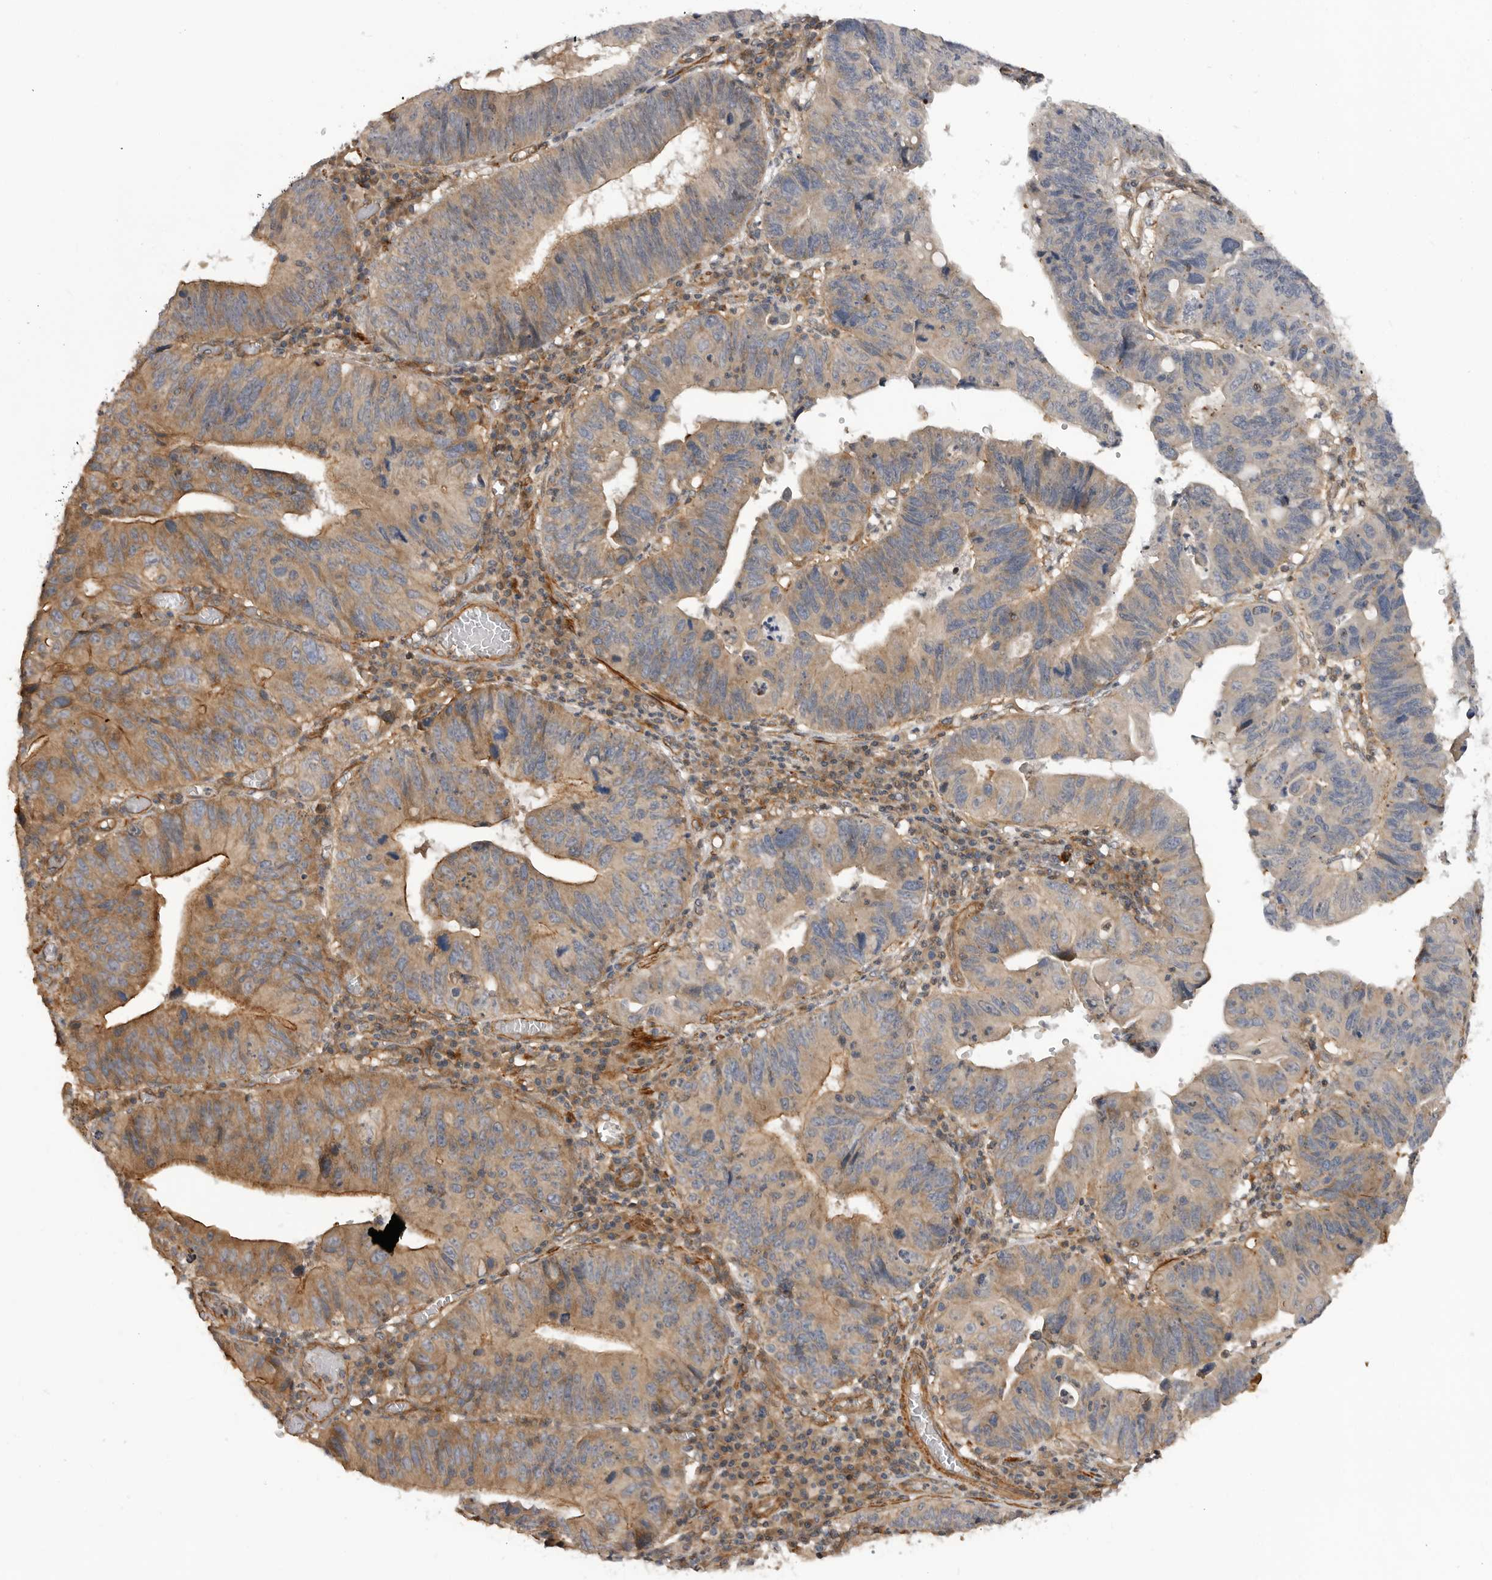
{"staining": {"intensity": "moderate", "quantity": "25%-75%", "location": "cytoplasmic/membranous"}, "tissue": "stomach cancer", "cell_type": "Tumor cells", "image_type": "cancer", "snomed": [{"axis": "morphology", "description": "Adenocarcinoma, NOS"}, {"axis": "topography", "description": "Stomach"}], "caption": "Tumor cells exhibit moderate cytoplasmic/membranous staining in approximately 25%-75% of cells in stomach cancer (adenocarcinoma). The staining was performed using DAB, with brown indicating positive protein expression. Nuclei are stained blue with hematoxylin.", "gene": "TRIM56", "patient": {"sex": "male", "age": 59}}